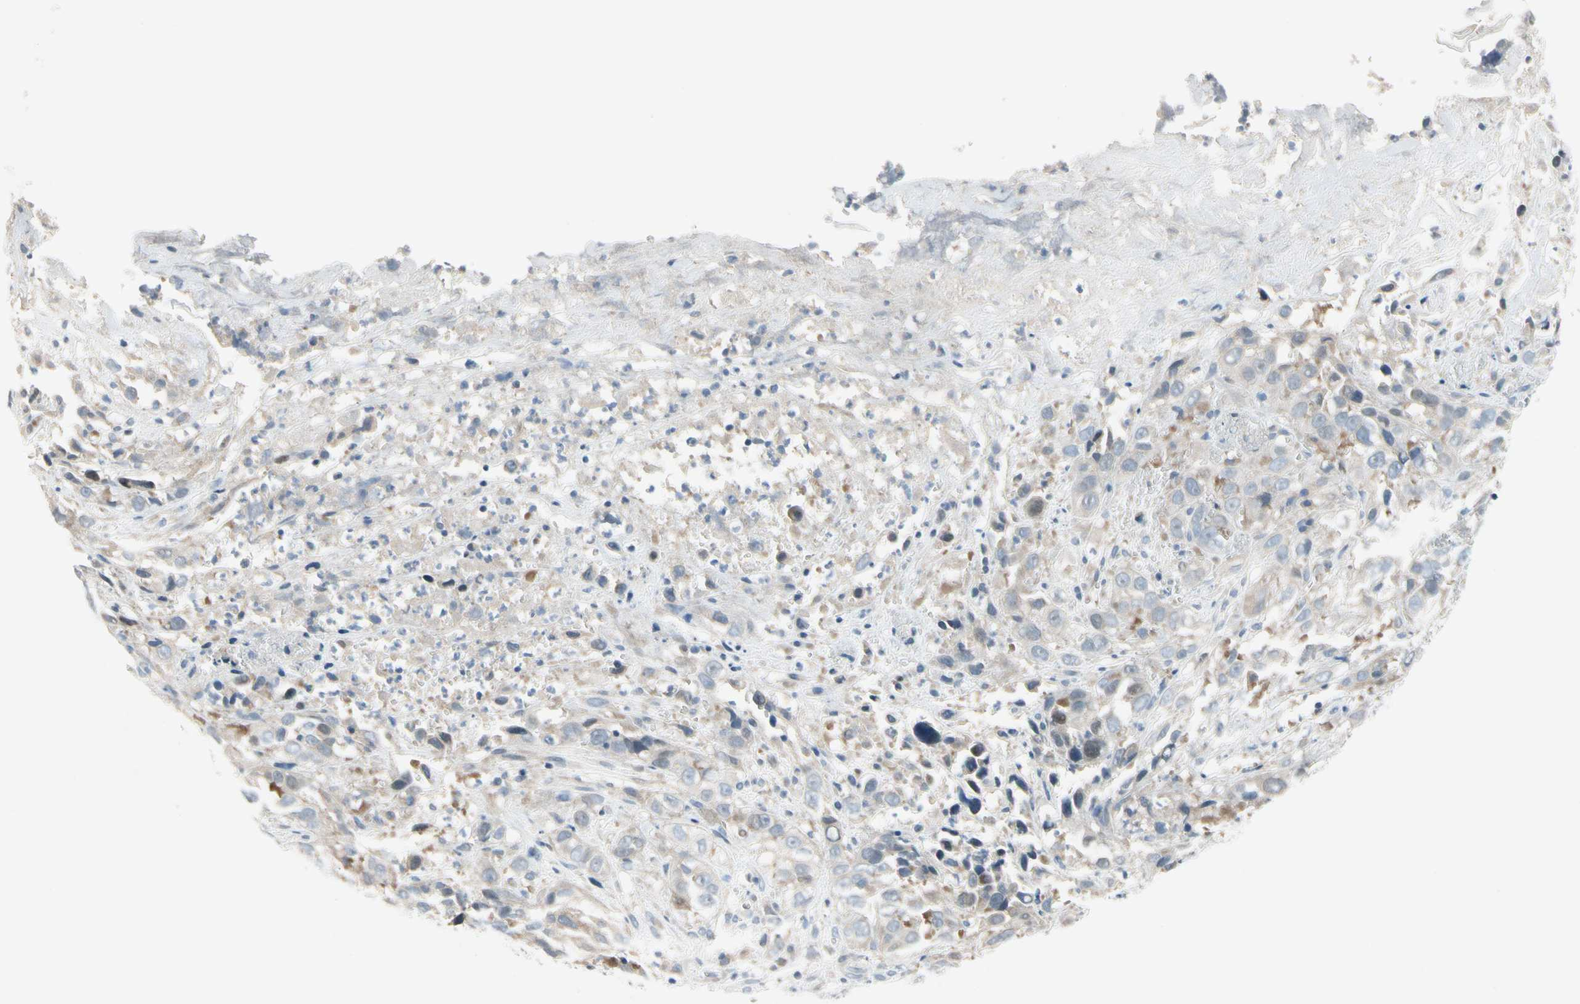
{"staining": {"intensity": "negative", "quantity": "none", "location": "none"}, "tissue": "cervical cancer", "cell_type": "Tumor cells", "image_type": "cancer", "snomed": [{"axis": "morphology", "description": "Squamous cell carcinoma, NOS"}, {"axis": "topography", "description": "Cervix"}], "caption": "Cervical cancer was stained to show a protein in brown. There is no significant positivity in tumor cells.", "gene": "CFAP36", "patient": {"sex": "female", "age": 32}}